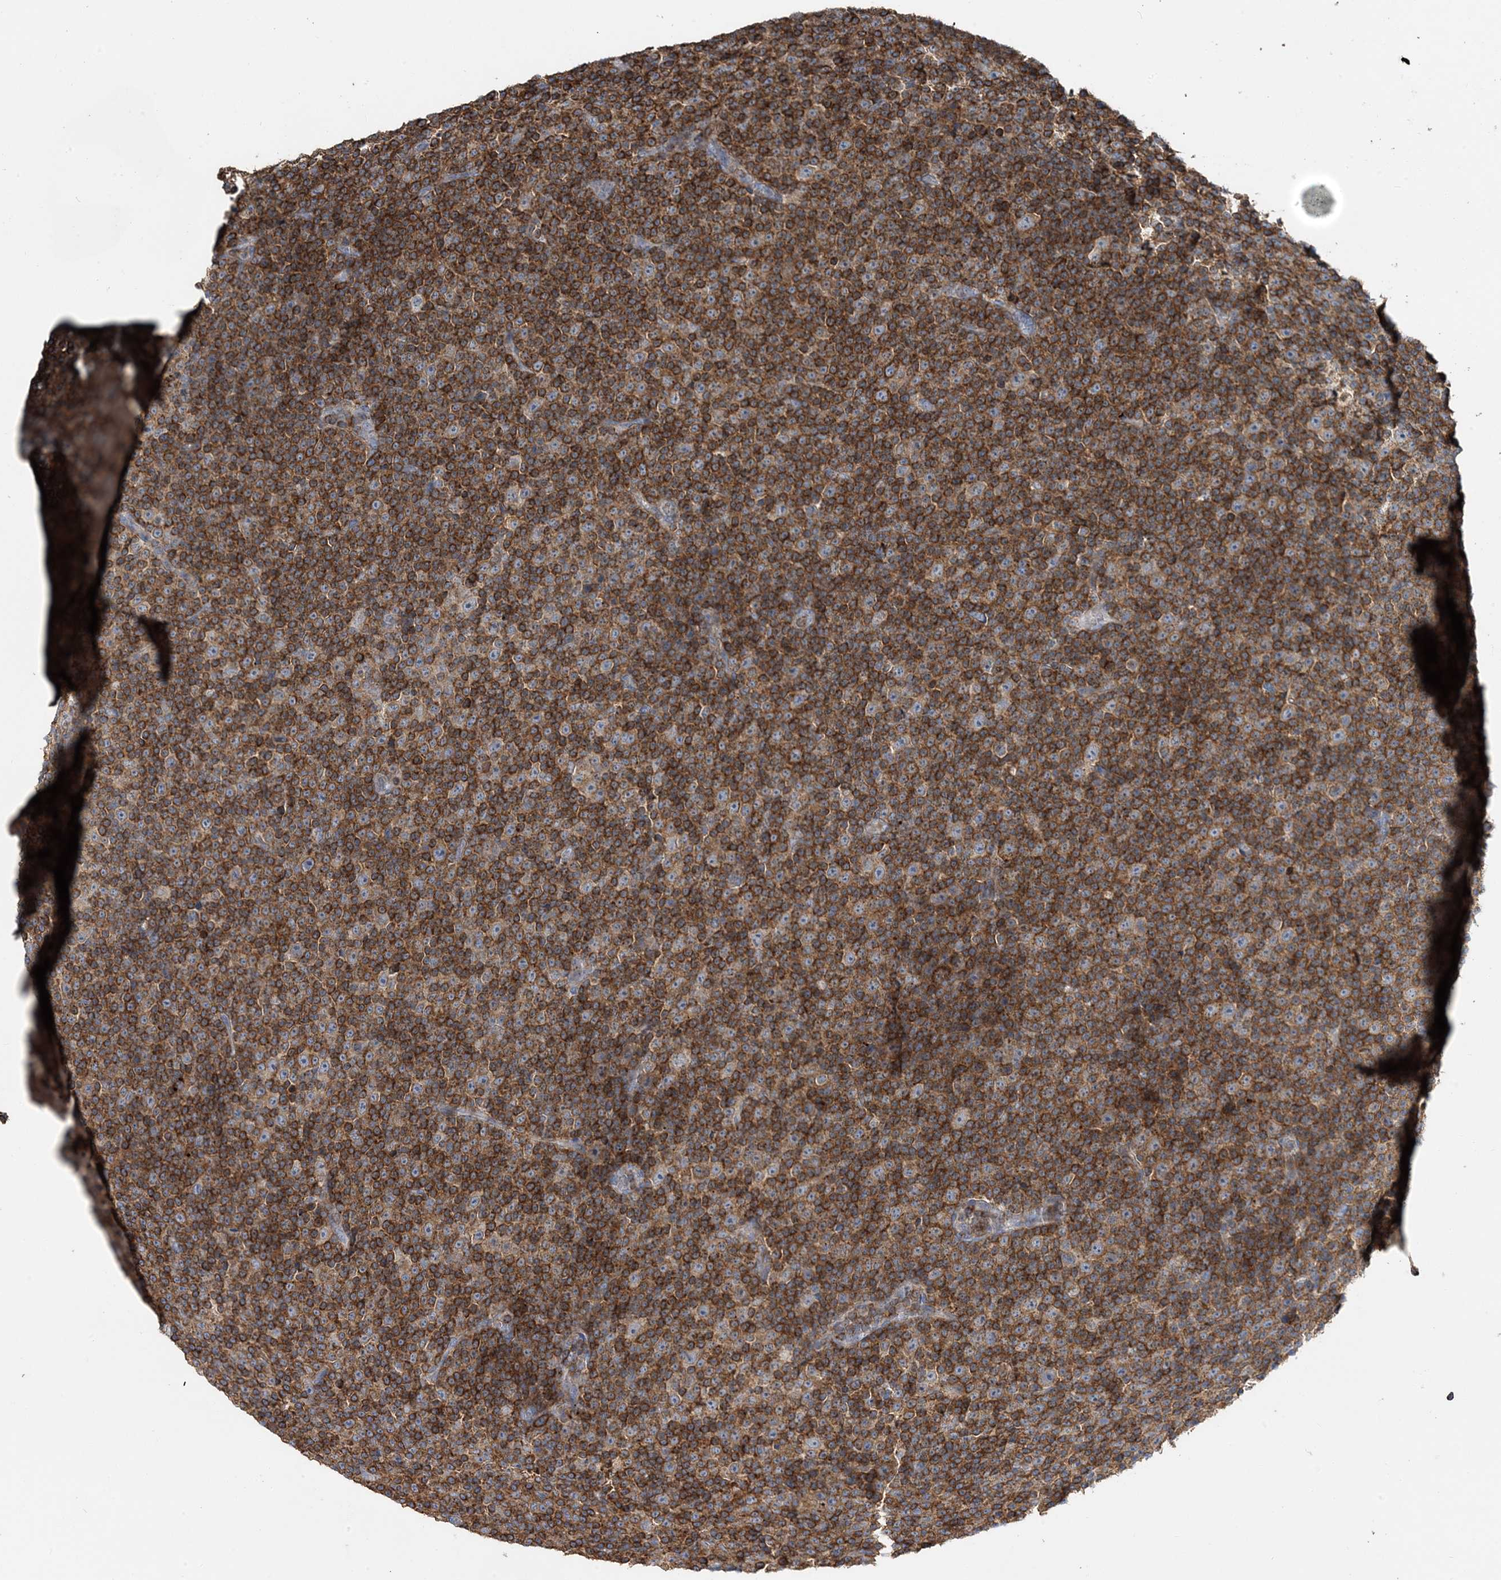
{"staining": {"intensity": "strong", "quantity": ">75%", "location": "cytoplasmic/membranous"}, "tissue": "lymphoma", "cell_type": "Tumor cells", "image_type": "cancer", "snomed": [{"axis": "morphology", "description": "Malignant lymphoma, non-Hodgkin's type, Low grade"}, {"axis": "topography", "description": "Lymph node"}], "caption": "This histopathology image exhibits IHC staining of human low-grade malignant lymphoma, non-Hodgkin's type, with high strong cytoplasmic/membranous expression in approximately >75% of tumor cells.", "gene": "TMLHE", "patient": {"sex": "female", "age": 67}}